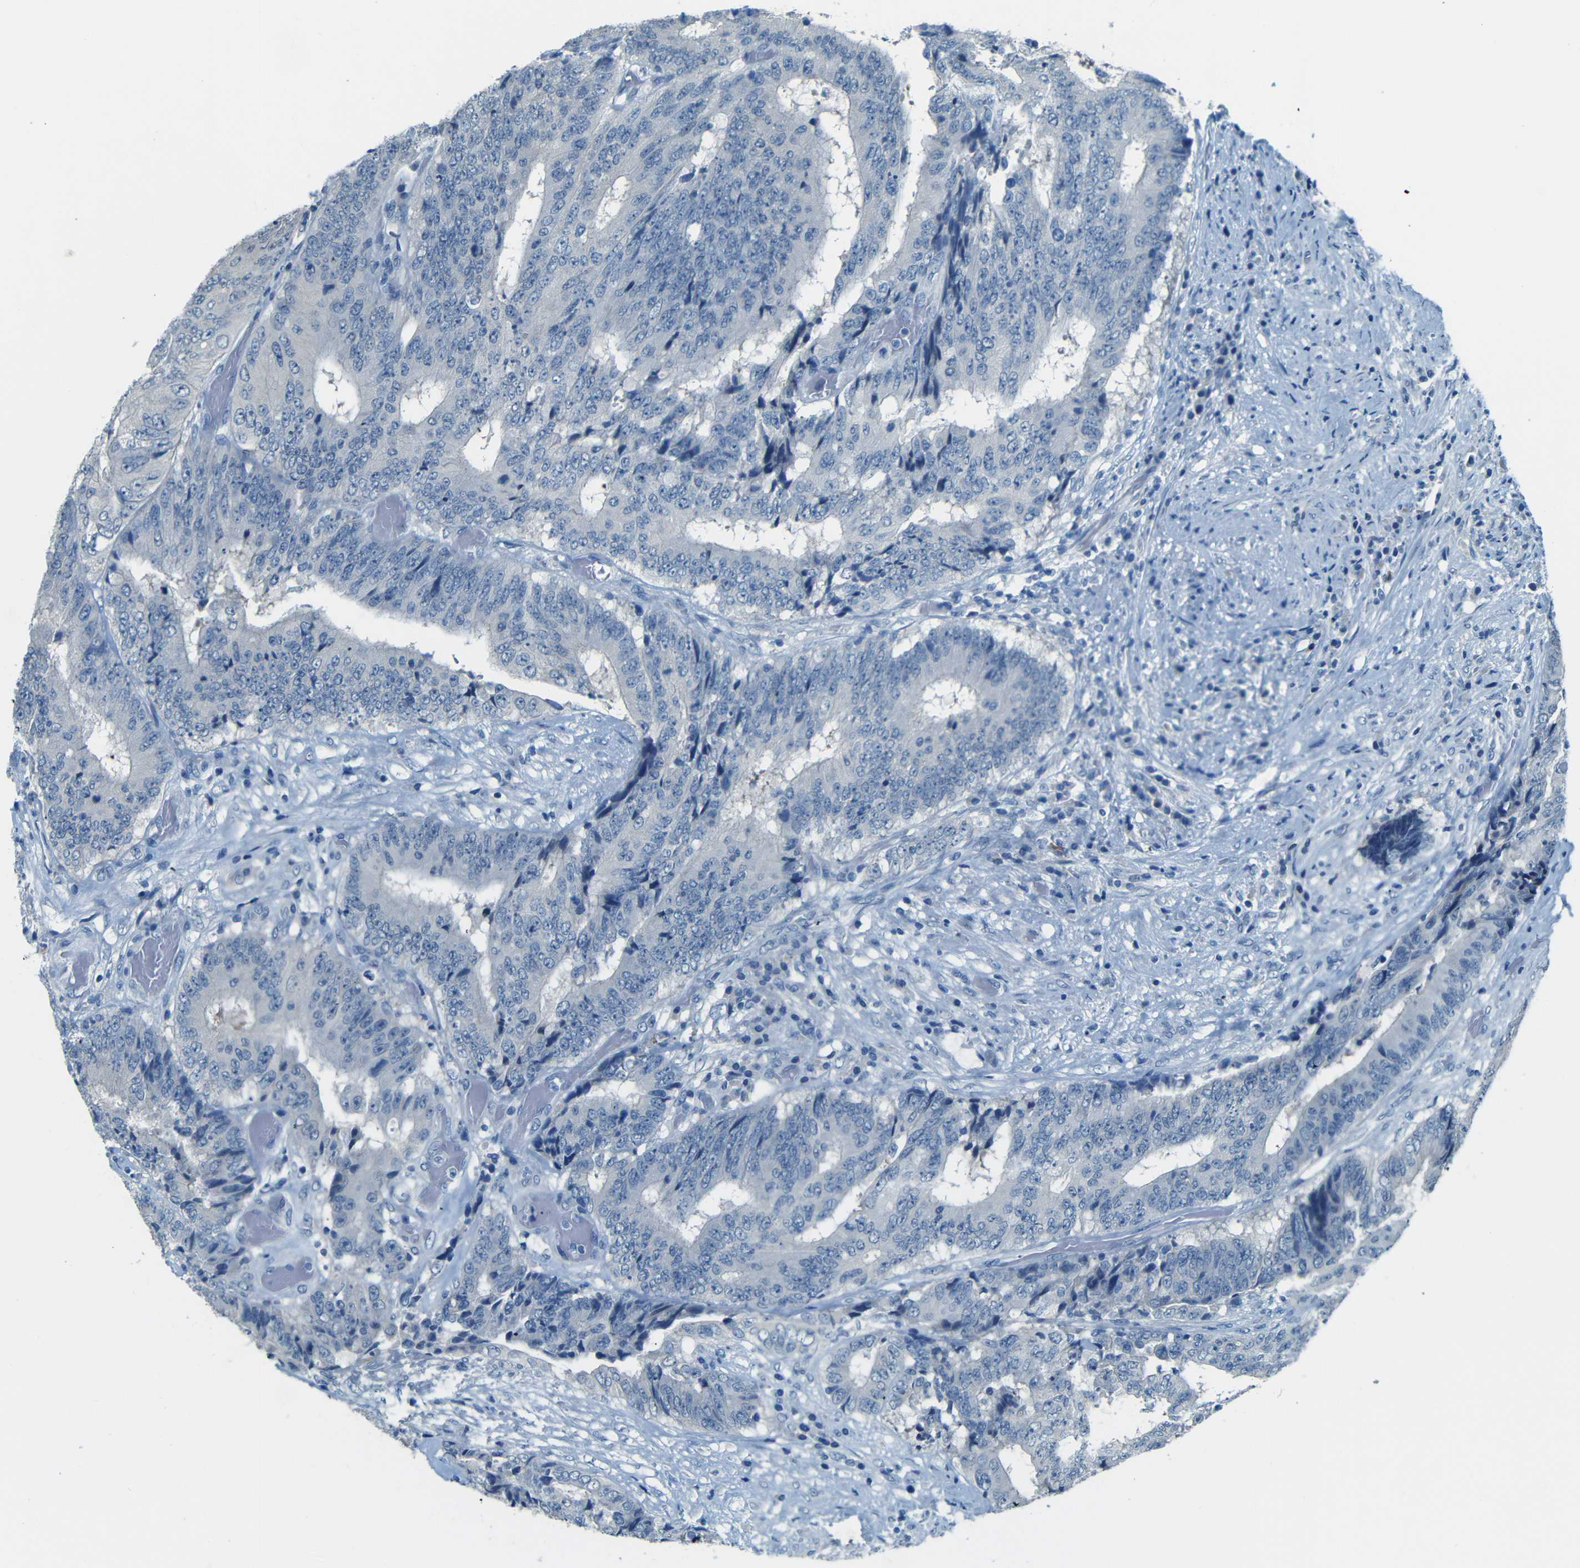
{"staining": {"intensity": "negative", "quantity": "none", "location": "none"}, "tissue": "colorectal cancer", "cell_type": "Tumor cells", "image_type": "cancer", "snomed": [{"axis": "morphology", "description": "Adenocarcinoma, NOS"}, {"axis": "topography", "description": "Rectum"}], "caption": "Colorectal cancer (adenocarcinoma) was stained to show a protein in brown. There is no significant expression in tumor cells.", "gene": "ZMAT1", "patient": {"sex": "male", "age": 72}}